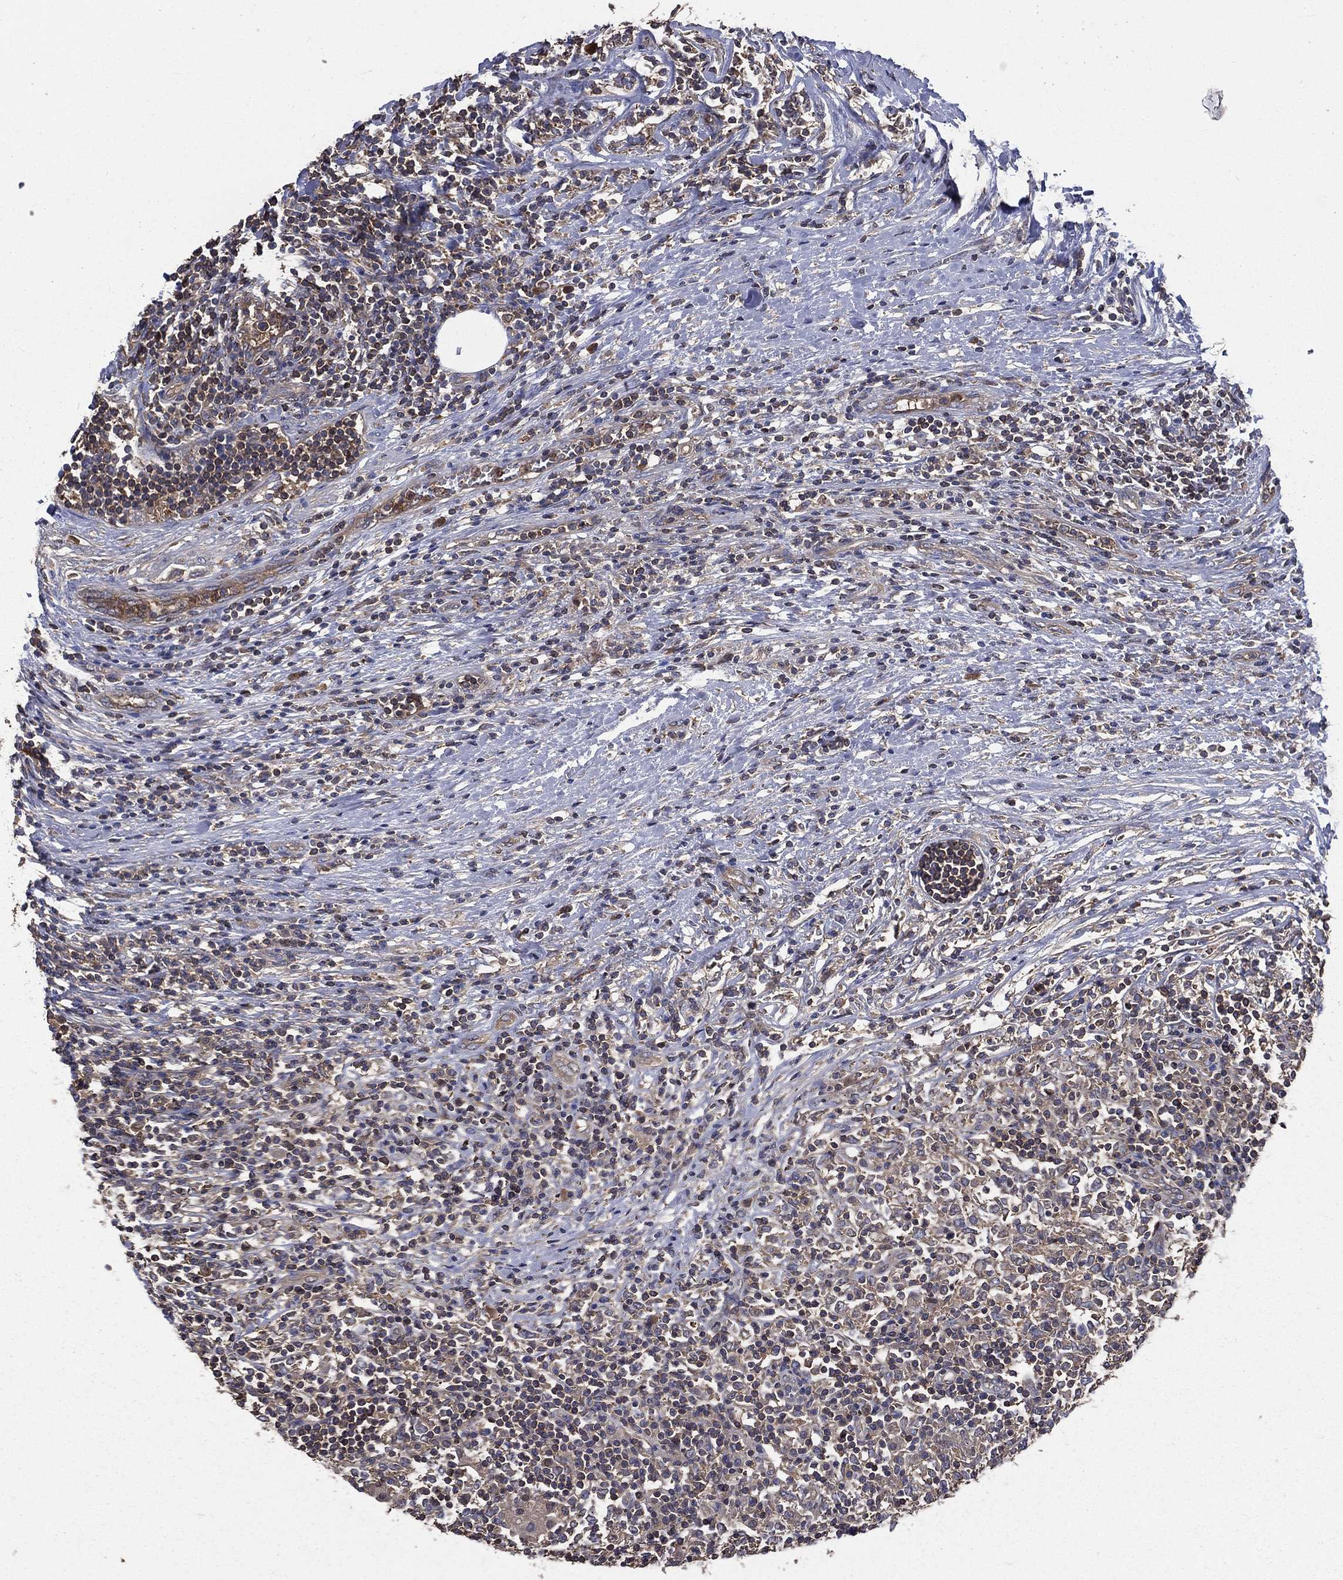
{"staining": {"intensity": "negative", "quantity": "none", "location": "none"}, "tissue": "lymphoma", "cell_type": "Tumor cells", "image_type": "cancer", "snomed": [{"axis": "morphology", "description": "Malignant lymphoma, non-Hodgkin's type, High grade"}, {"axis": "topography", "description": "Lymph node"}], "caption": "Tumor cells are negative for brown protein staining in lymphoma. Nuclei are stained in blue.", "gene": "SARS1", "patient": {"sex": "female", "age": 84}}